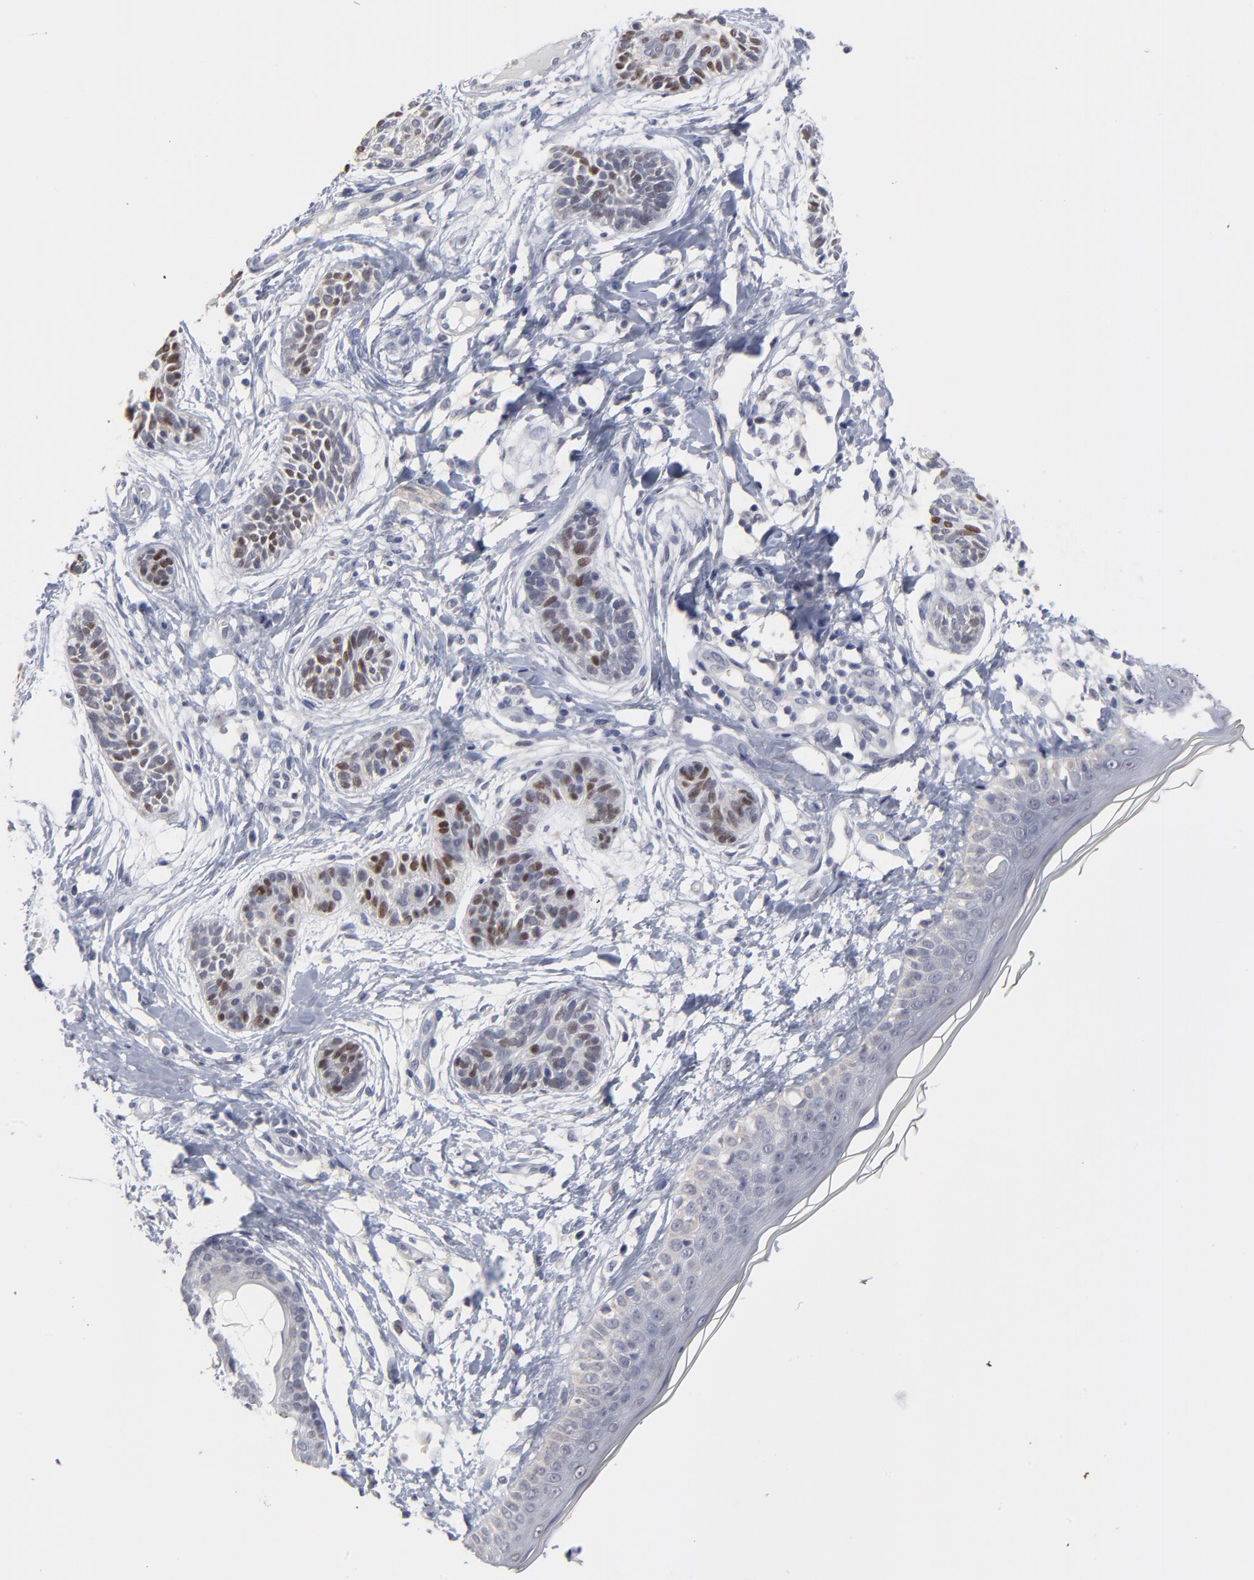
{"staining": {"intensity": "strong", "quantity": "<25%", "location": "nuclear"}, "tissue": "skin cancer", "cell_type": "Tumor cells", "image_type": "cancer", "snomed": [{"axis": "morphology", "description": "Normal tissue, NOS"}, {"axis": "morphology", "description": "Basal cell carcinoma"}, {"axis": "topography", "description": "Skin"}], "caption": "Skin basal cell carcinoma stained with a protein marker displays strong staining in tumor cells.", "gene": "MAGEA10", "patient": {"sex": "male", "age": 63}}